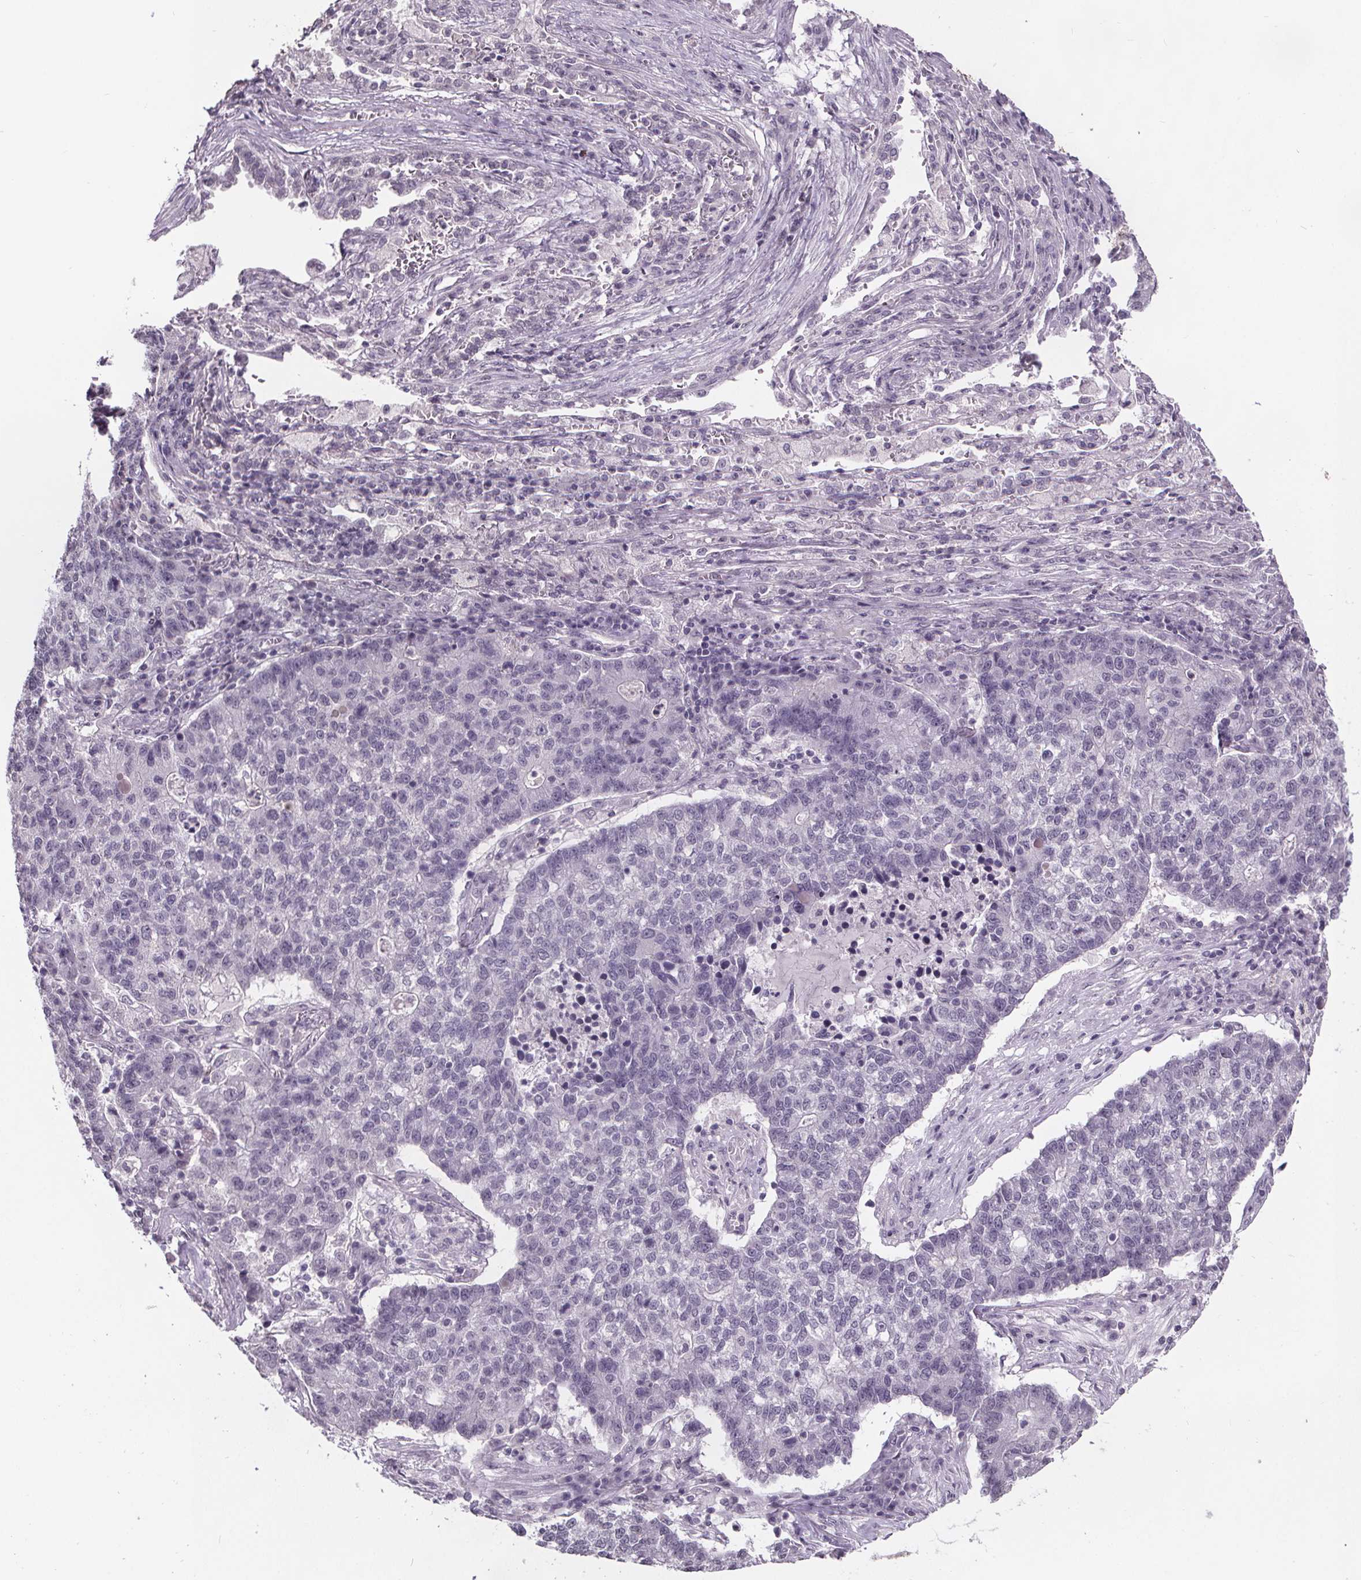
{"staining": {"intensity": "negative", "quantity": "none", "location": "none"}, "tissue": "lung cancer", "cell_type": "Tumor cells", "image_type": "cancer", "snomed": [{"axis": "morphology", "description": "Adenocarcinoma, NOS"}, {"axis": "topography", "description": "Lung"}], "caption": "Tumor cells show no significant protein expression in lung cancer. (Stains: DAB (3,3'-diaminobenzidine) immunohistochemistry (IHC) with hematoxylin counter stain, Microscopy: brightfield microscopy at high magnification).", "gene": "NKX6-1", "patient": {"sex": "male", "age": 57}}